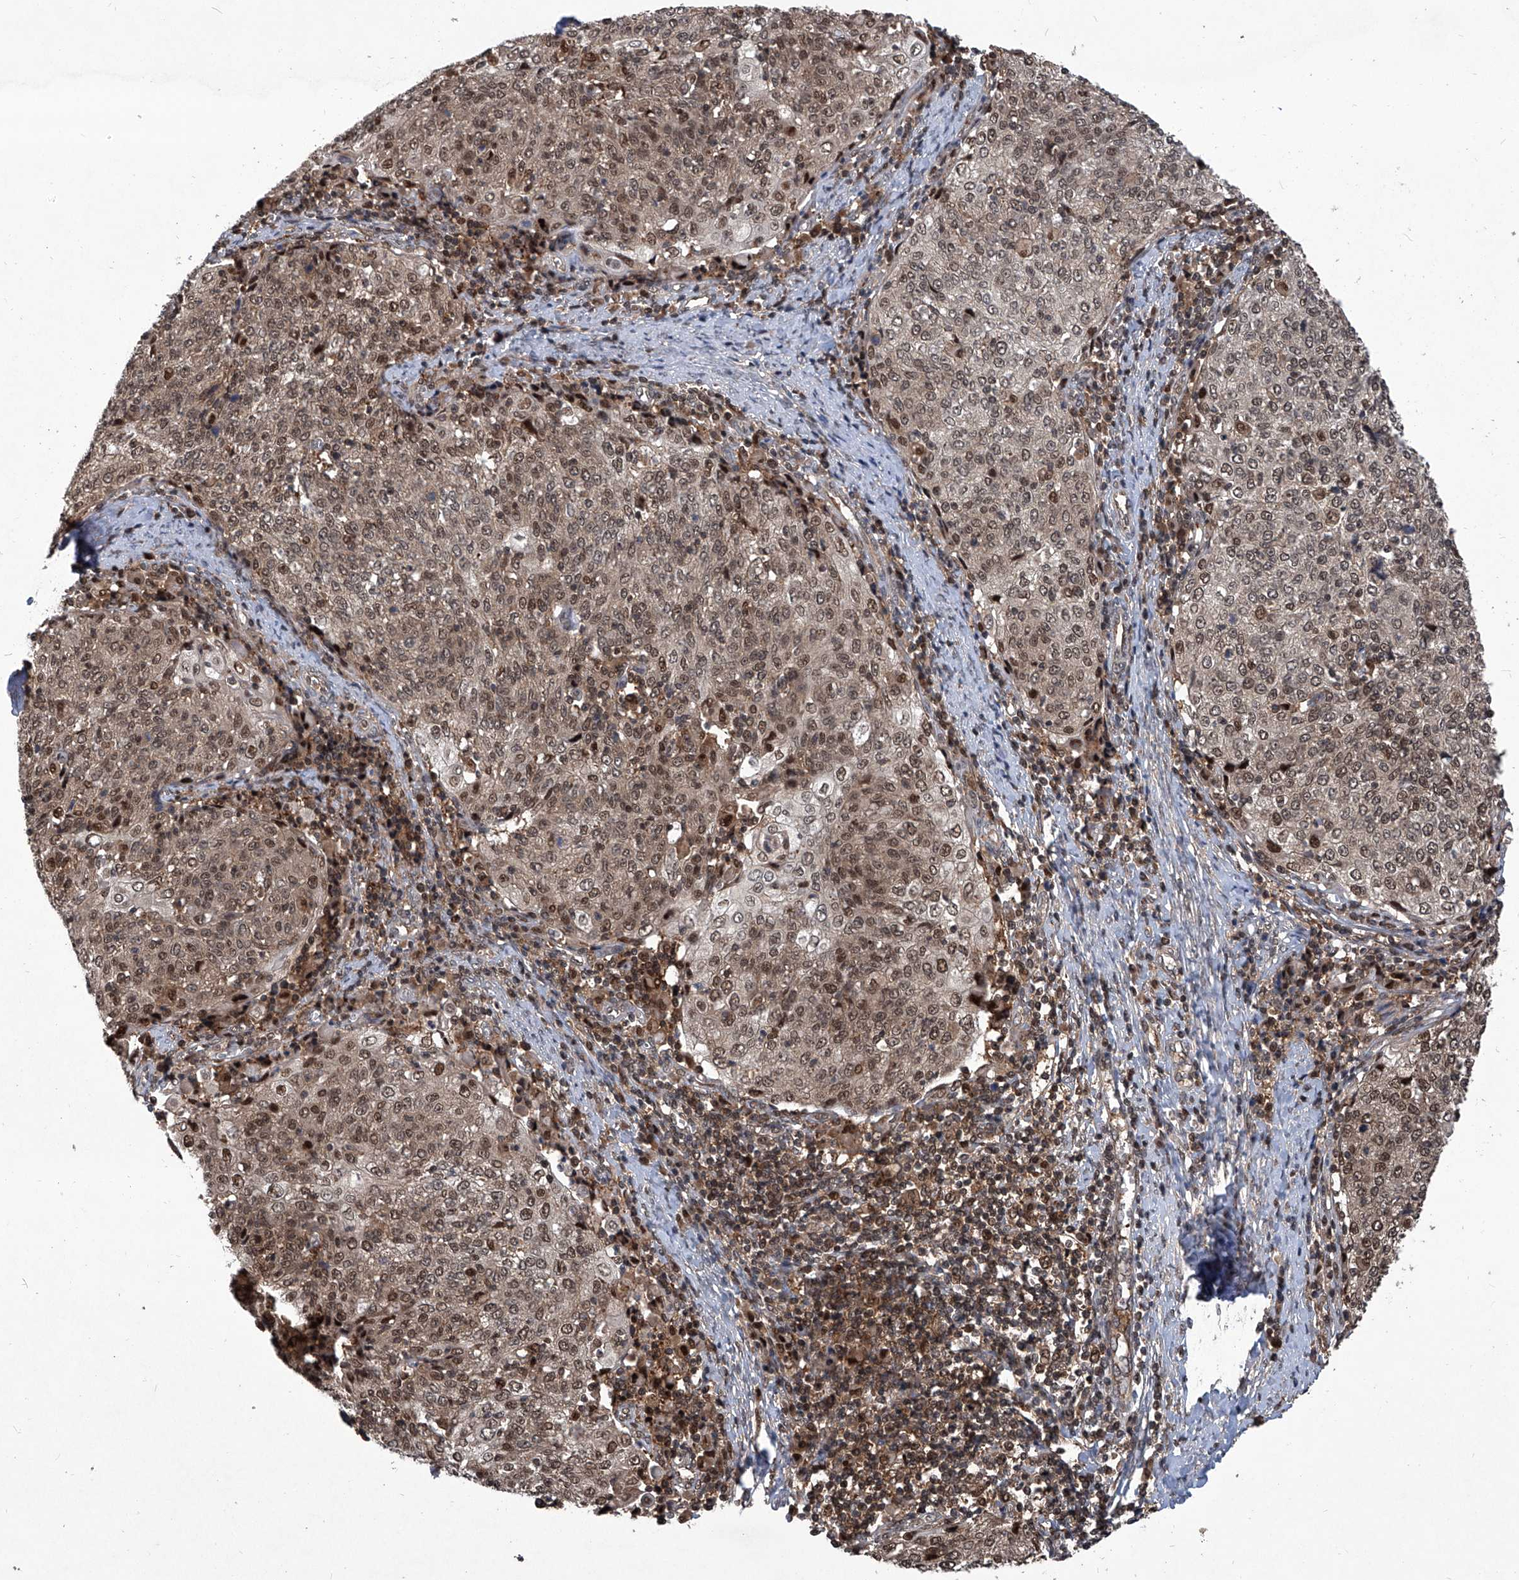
{"staining": {"intensity": "moderate", "quantity": ">75%", "location": "nuclear"}, "tissue": "cervical cancer", "cell_type": "Tumor cells", "image_type": "cancer", "snomed": [{"axis": "morphology", "description": "Squamous cell carcinoma, NOS"}, {"axis": "topography", "description": "Cervix"}], "caption": "Cervical squamous cell carcinoma stained with immunohistochemistry reveals moderate nuclear expression in about >75% of tumor cells.", "gene": "PSMB1", "patient": {"sex": "female", "age": 48}}